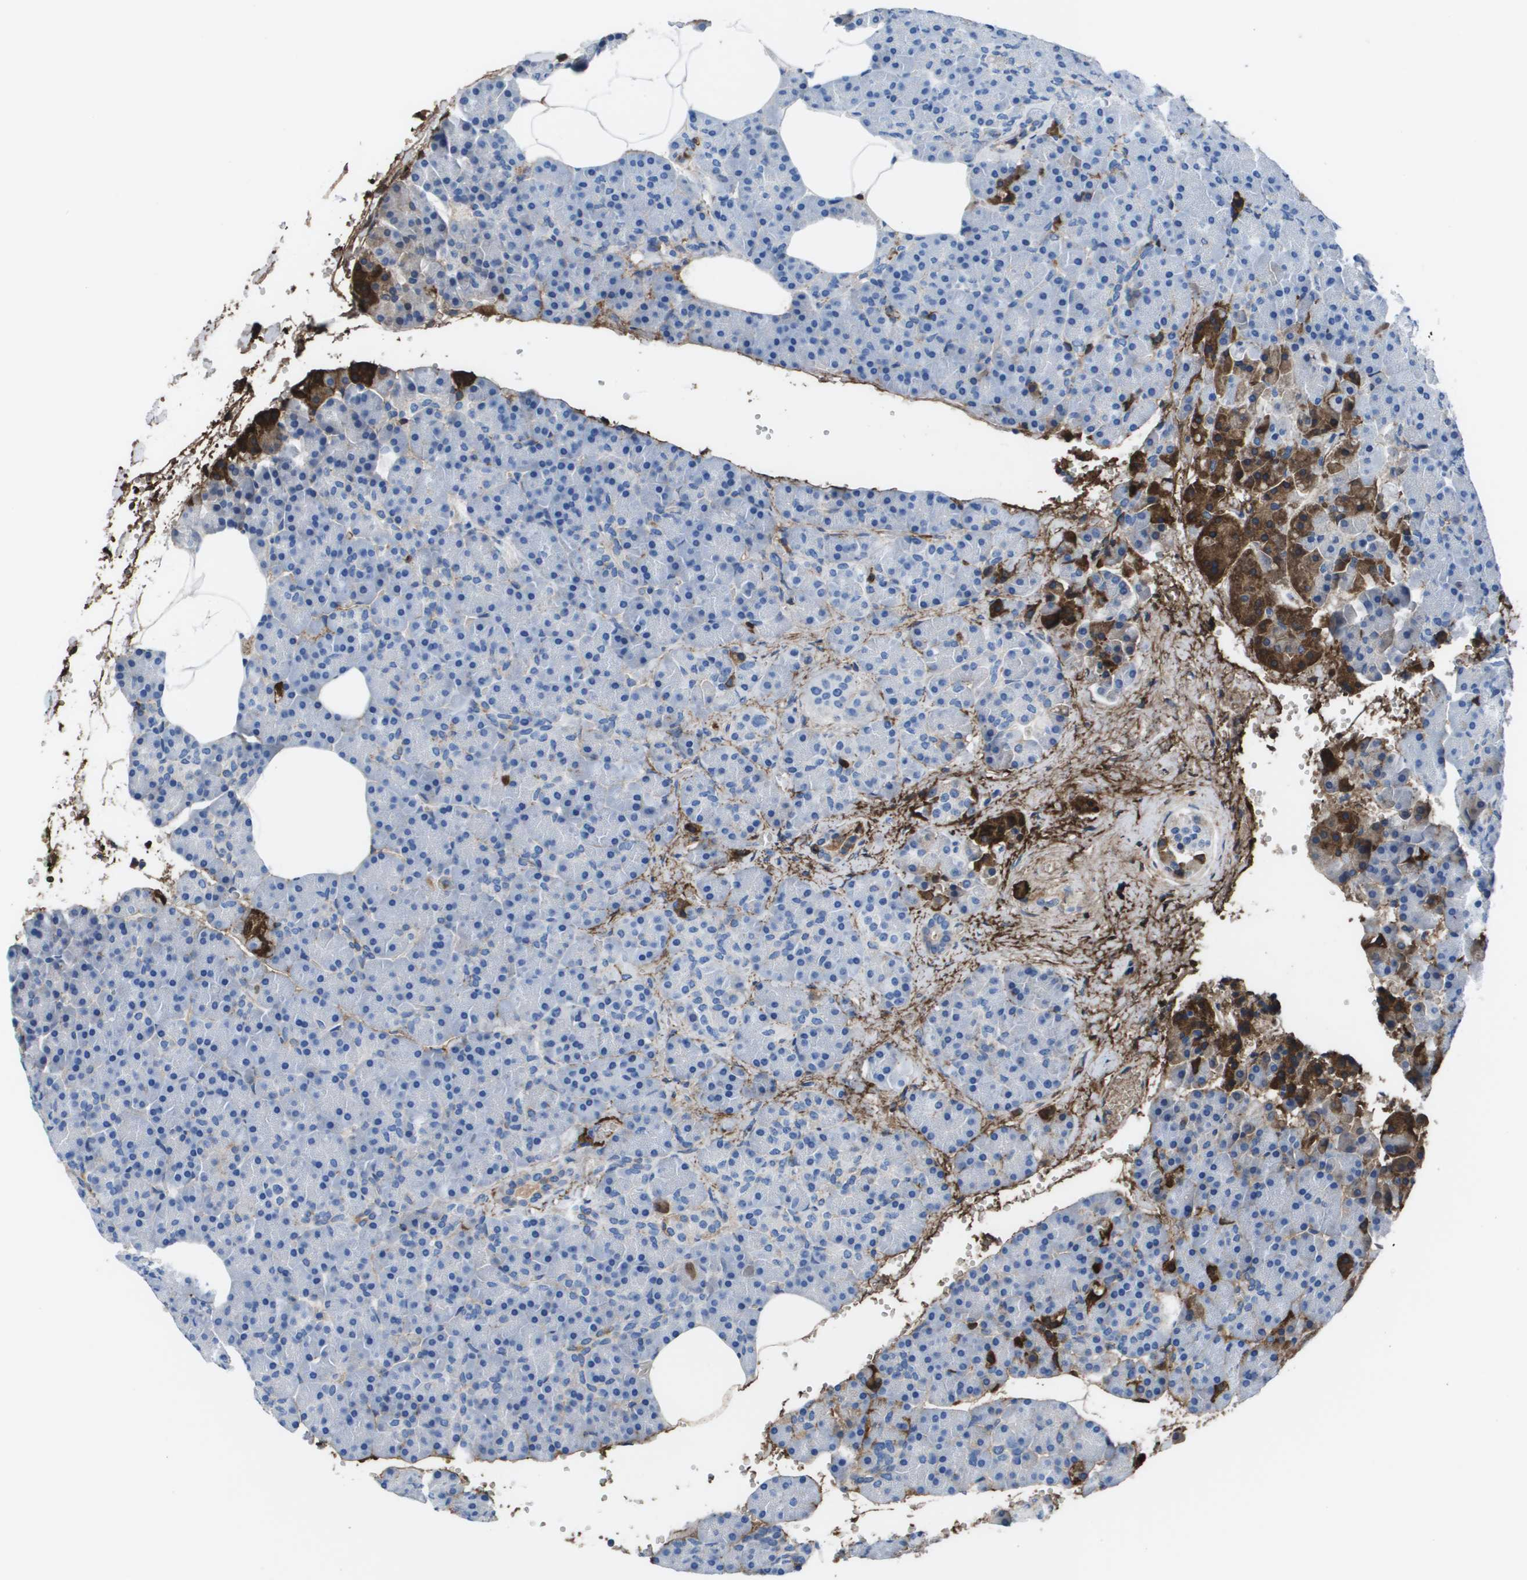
{"staining": {"intensity": "moderate", "quantity": "<25%", "location": "cytoplasmic/membranous"}, "tissue": "pancreas", "cell_type": "Exocrine glandular cells", "image_type": "normal", "snomed": [{"axis": "morphology", "description": "Normal tissue, NOS"}, {"axis": "topography", "description": "Pancreas"}], "caption": "Pancreas stained for a protein (brown) displays moderate cytoplasmic/membranous positive positivity in approximately <25% of exocrine glandular cells.", "gene": "VTN", "patient": {"sex": "female", "age": 35}}